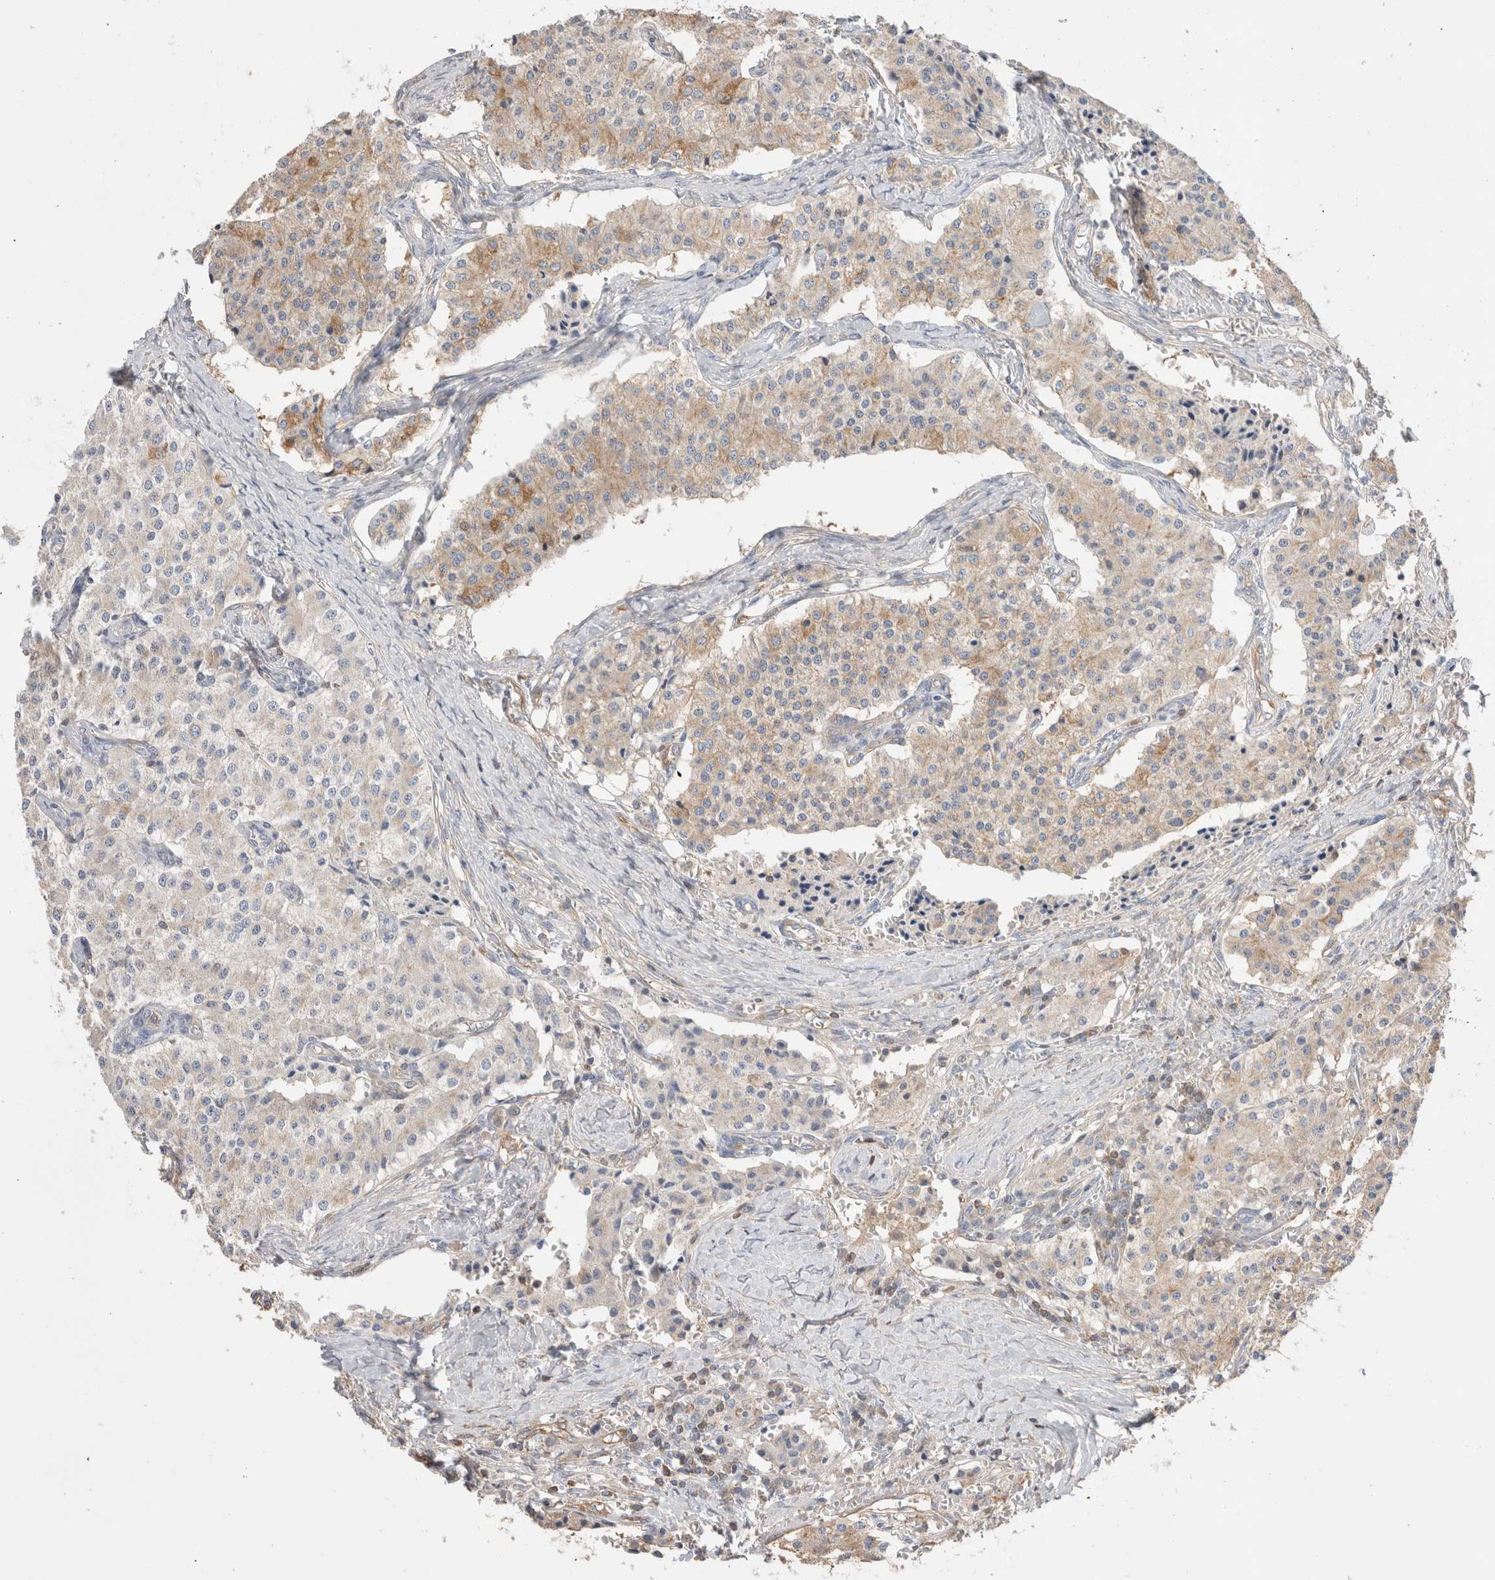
{"staining": {"intensity": "weak", "quantity": ">75%", "location": "cytoplasmic/membranous"}, "tissue": "carcinoid", "cell_type": "Tumor cells", "image_type": "cancer", "snomed": [{"axis": "morphology", "description": "Carcinoid, malignant, NOS"}, {"axis": "topography", "description": "Colon"}], "caption": "Carcinoid stained for a protein displays weak cytoplasmic/membranous positivity in tumor cells. Nuclei are stained in blue.", "gene": "CAPN2", "patient": {"sex": "female", "age": 52}}